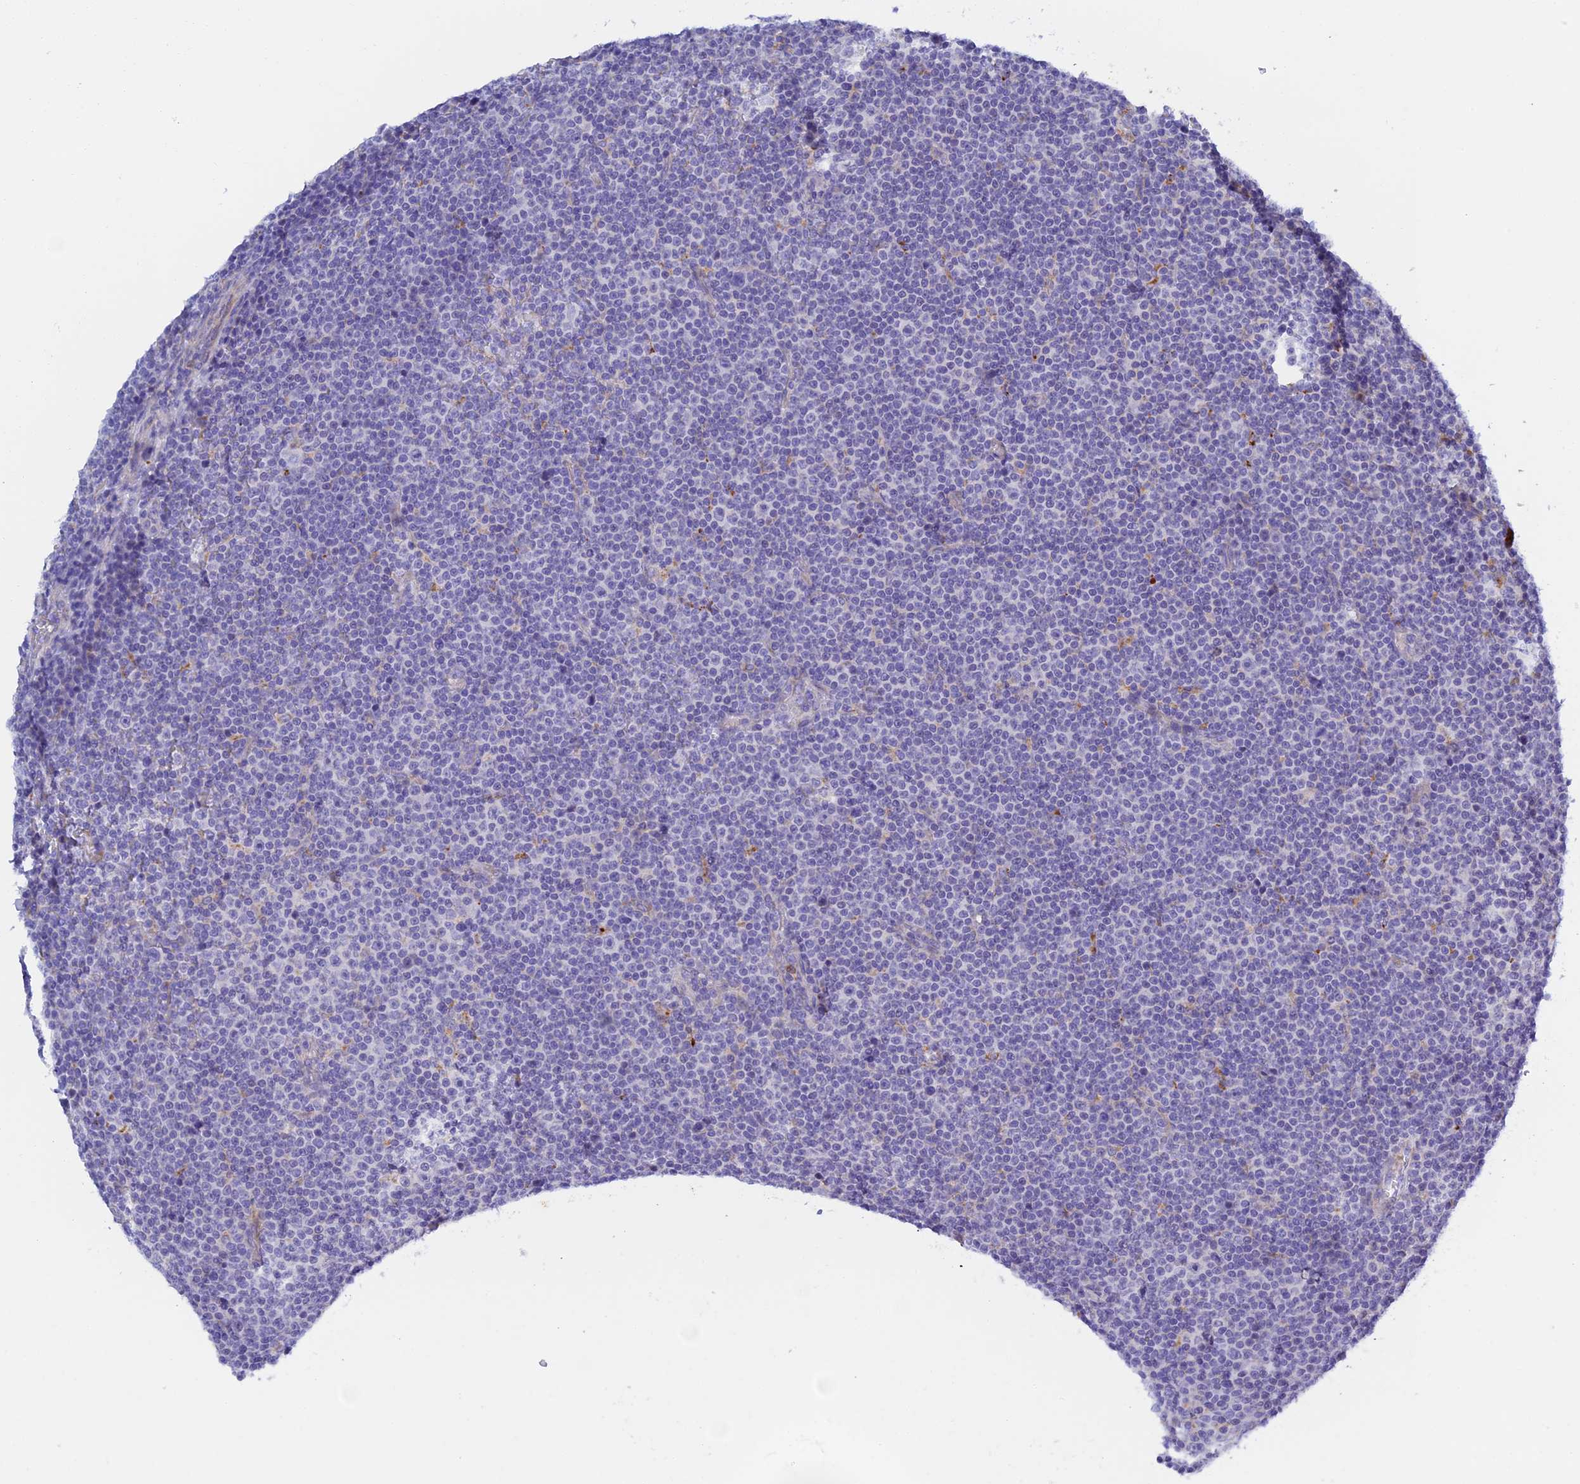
{"staining": {"intensity": "negative", "quantity": "none", "location": "none"}, "tissue": "lymphoma", "cell_type": "Tumor cells", "image_type": "cancer", "snomed": [{"axis": "morphology", "description": "Malignant lymphoma, non-Hodgkin's type, Low grade"}, {"axis": "topography", "description": "Lymph node"}], "caption": "The histopathology image exhibits no significant positivity in tumor cells of low-grade malignant lymphoma, non-Hodgkin's type.", "gene": "RPGRIP1L", "patient": {"sex": "female", "age": 67}}